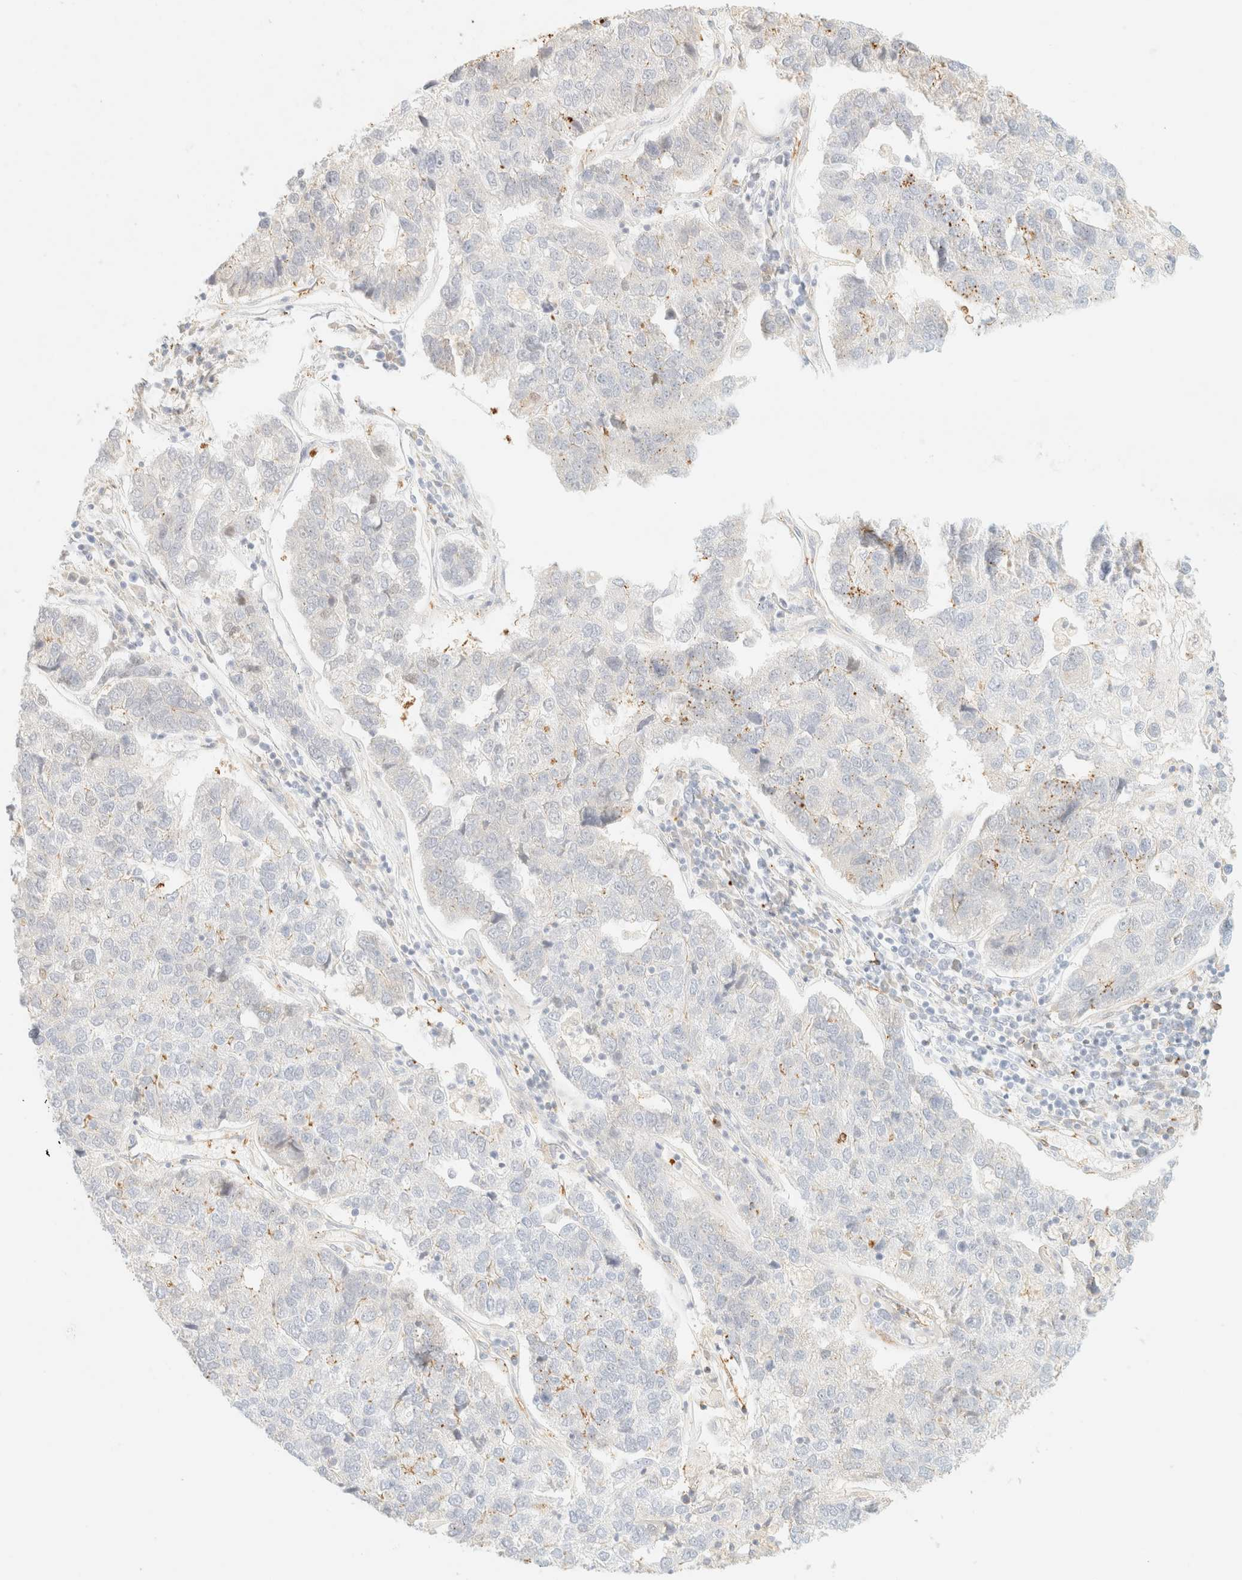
{"staining": {"intensity": "negative", "quantity": "none", "location": "none"}, "tissue": "pancreatic cancer", "cell_type": "Tumor cells", "image_type": "cancer", "snomed": [{"axis": "morphology", "description": "Adenocarcinoma, NOS"}, {"axis": "topography", "description": "Pancreas"}], "caption": "Immunohistochemical staining of human pancreatic cancer (adenocarcinoma) exhibits no significant staining in tumor cells.", "gene": "OTOP2", "patient": {"sex": "female", "age": 61}}